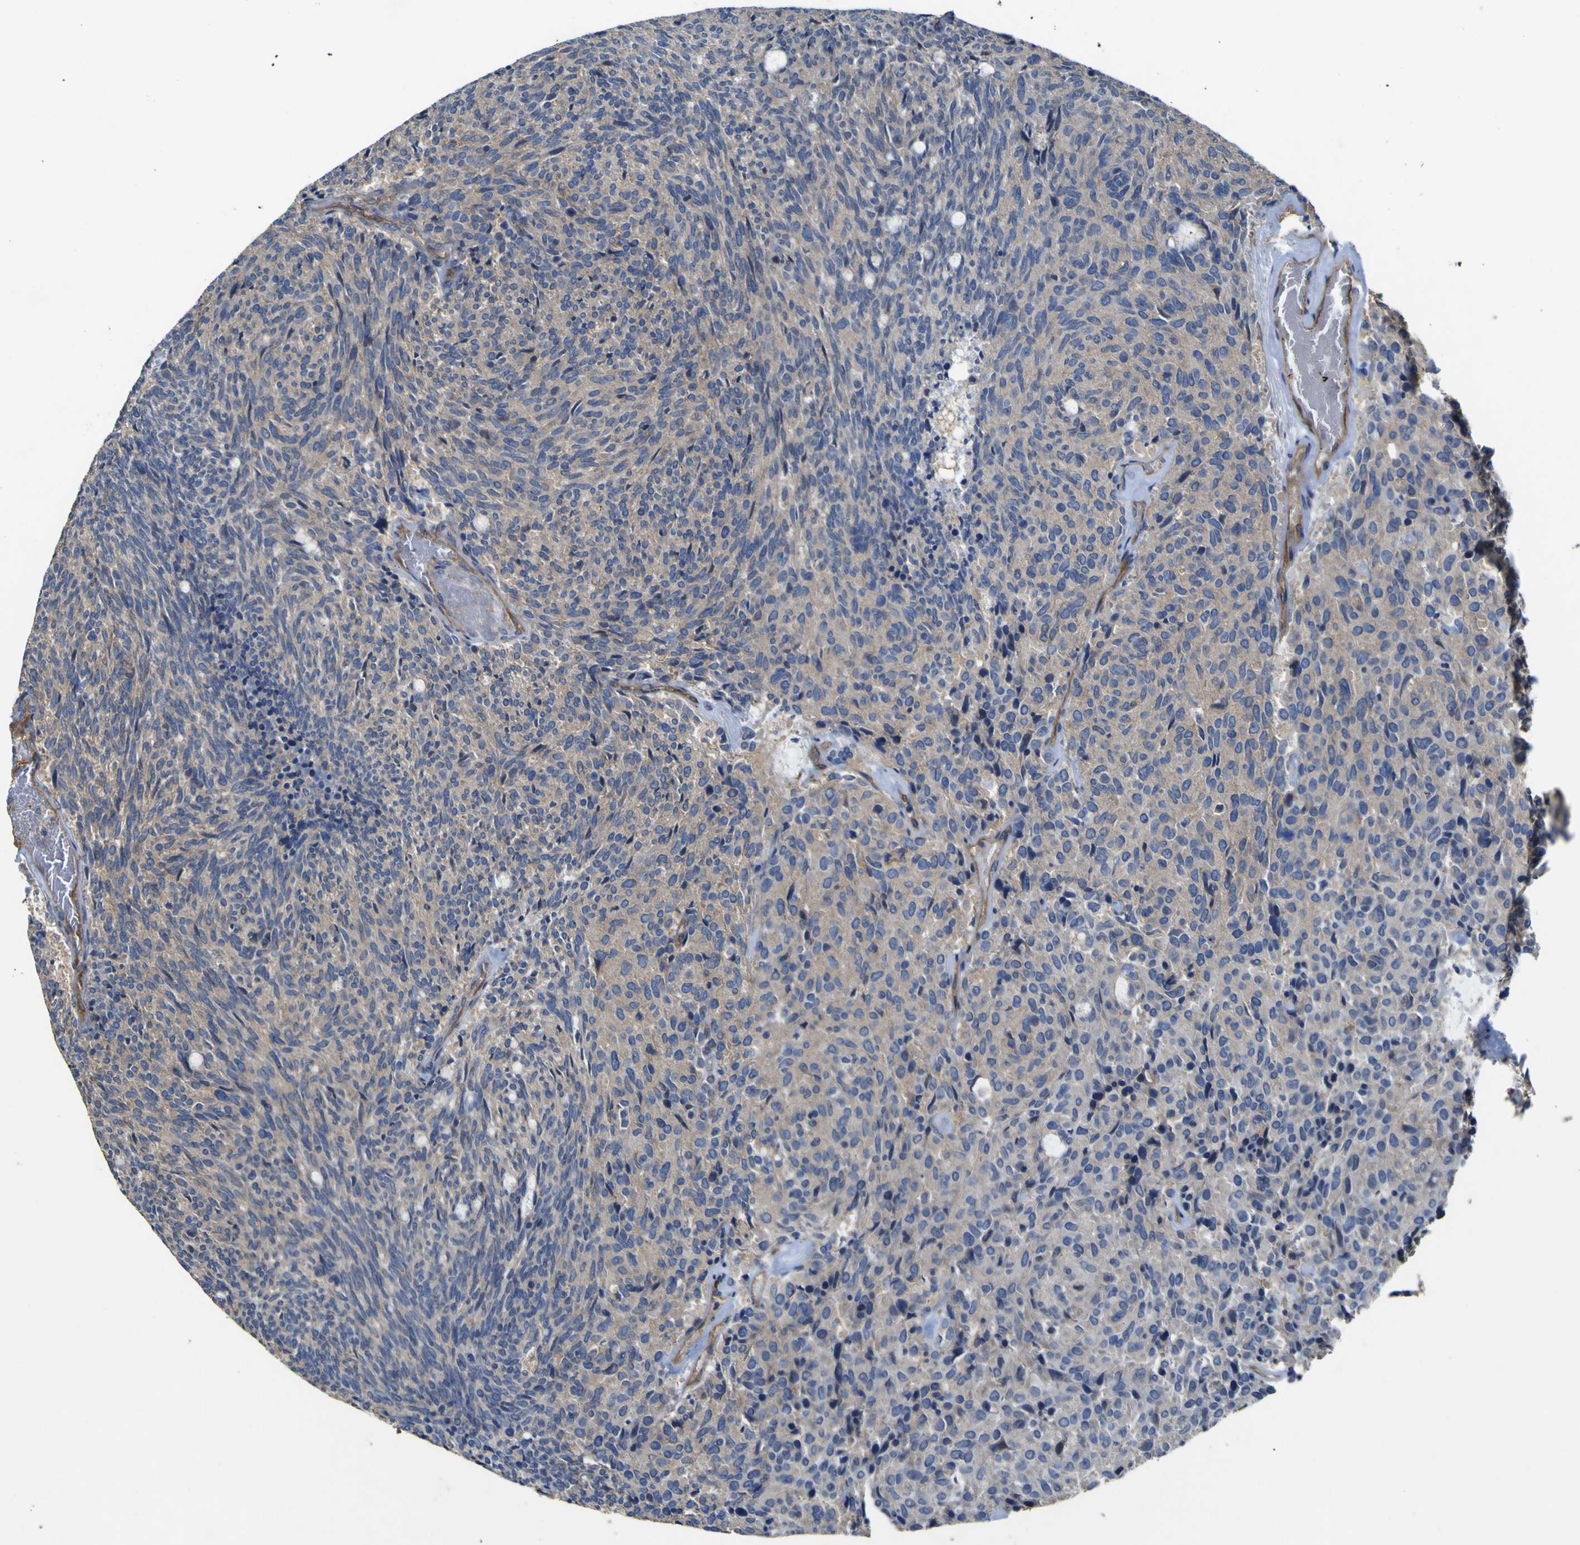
{"staining": {"intensity": "weak", "quantity": ">75%", "location": "cytoplasmic/membranous"}, "tissue": "carcinoid", "cell_type": "Tumor cells", "image_type": "cancer", "snomed": [{"axis": "morphology", "description": "Carcinoid, malignant, NOS"}, {"axis": "topography", "description": "Small intestine"}], "caption": "Protein staining demonstrates weak cytoplasmic/membranous expression in approximately >75% of tumor cells in carcinoid (malignant).", "gene": "TNFSF15", "patient": {"sex": "male", "age": 63}}